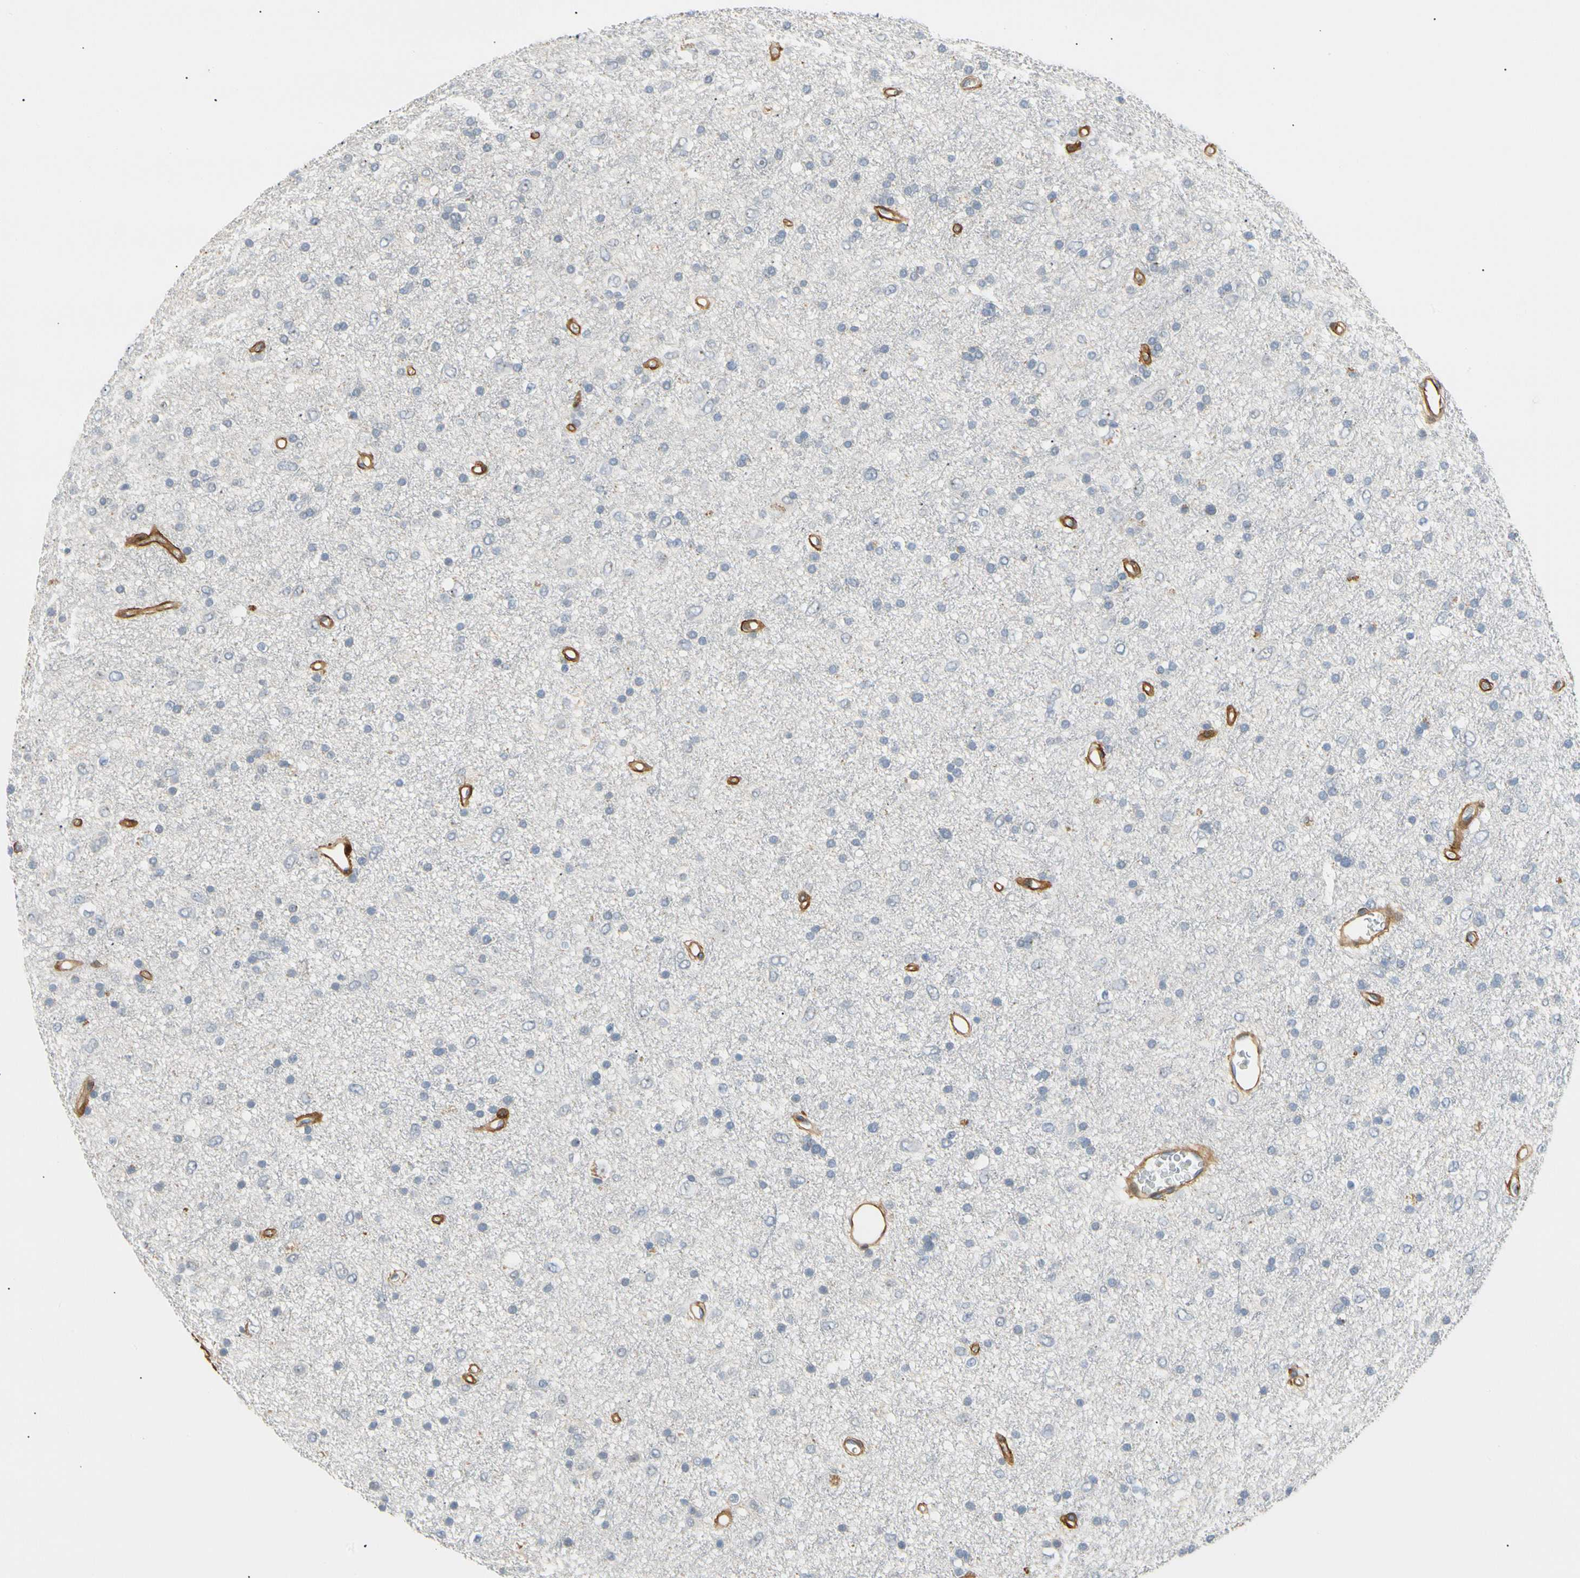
{"staining": {"intensity": "negative", "quantity": "none", "location": "none"}, "tissue": "glioma", "cell_type": "Tumor cells", "image_type": "cancer", "snomed": [{"axis": "morphology", "description": "Glioma, malignant, Low grade"}, {"axis": "topography", "description": "Brain"}], "caption": "Immunohistochemistry (IHC) histopathology image of glioma stained for a protein (brown), which reveals no staining in tumor cells.", "gene": "TNFRSF18", "patient": {"sex": "male", "age": 77}}